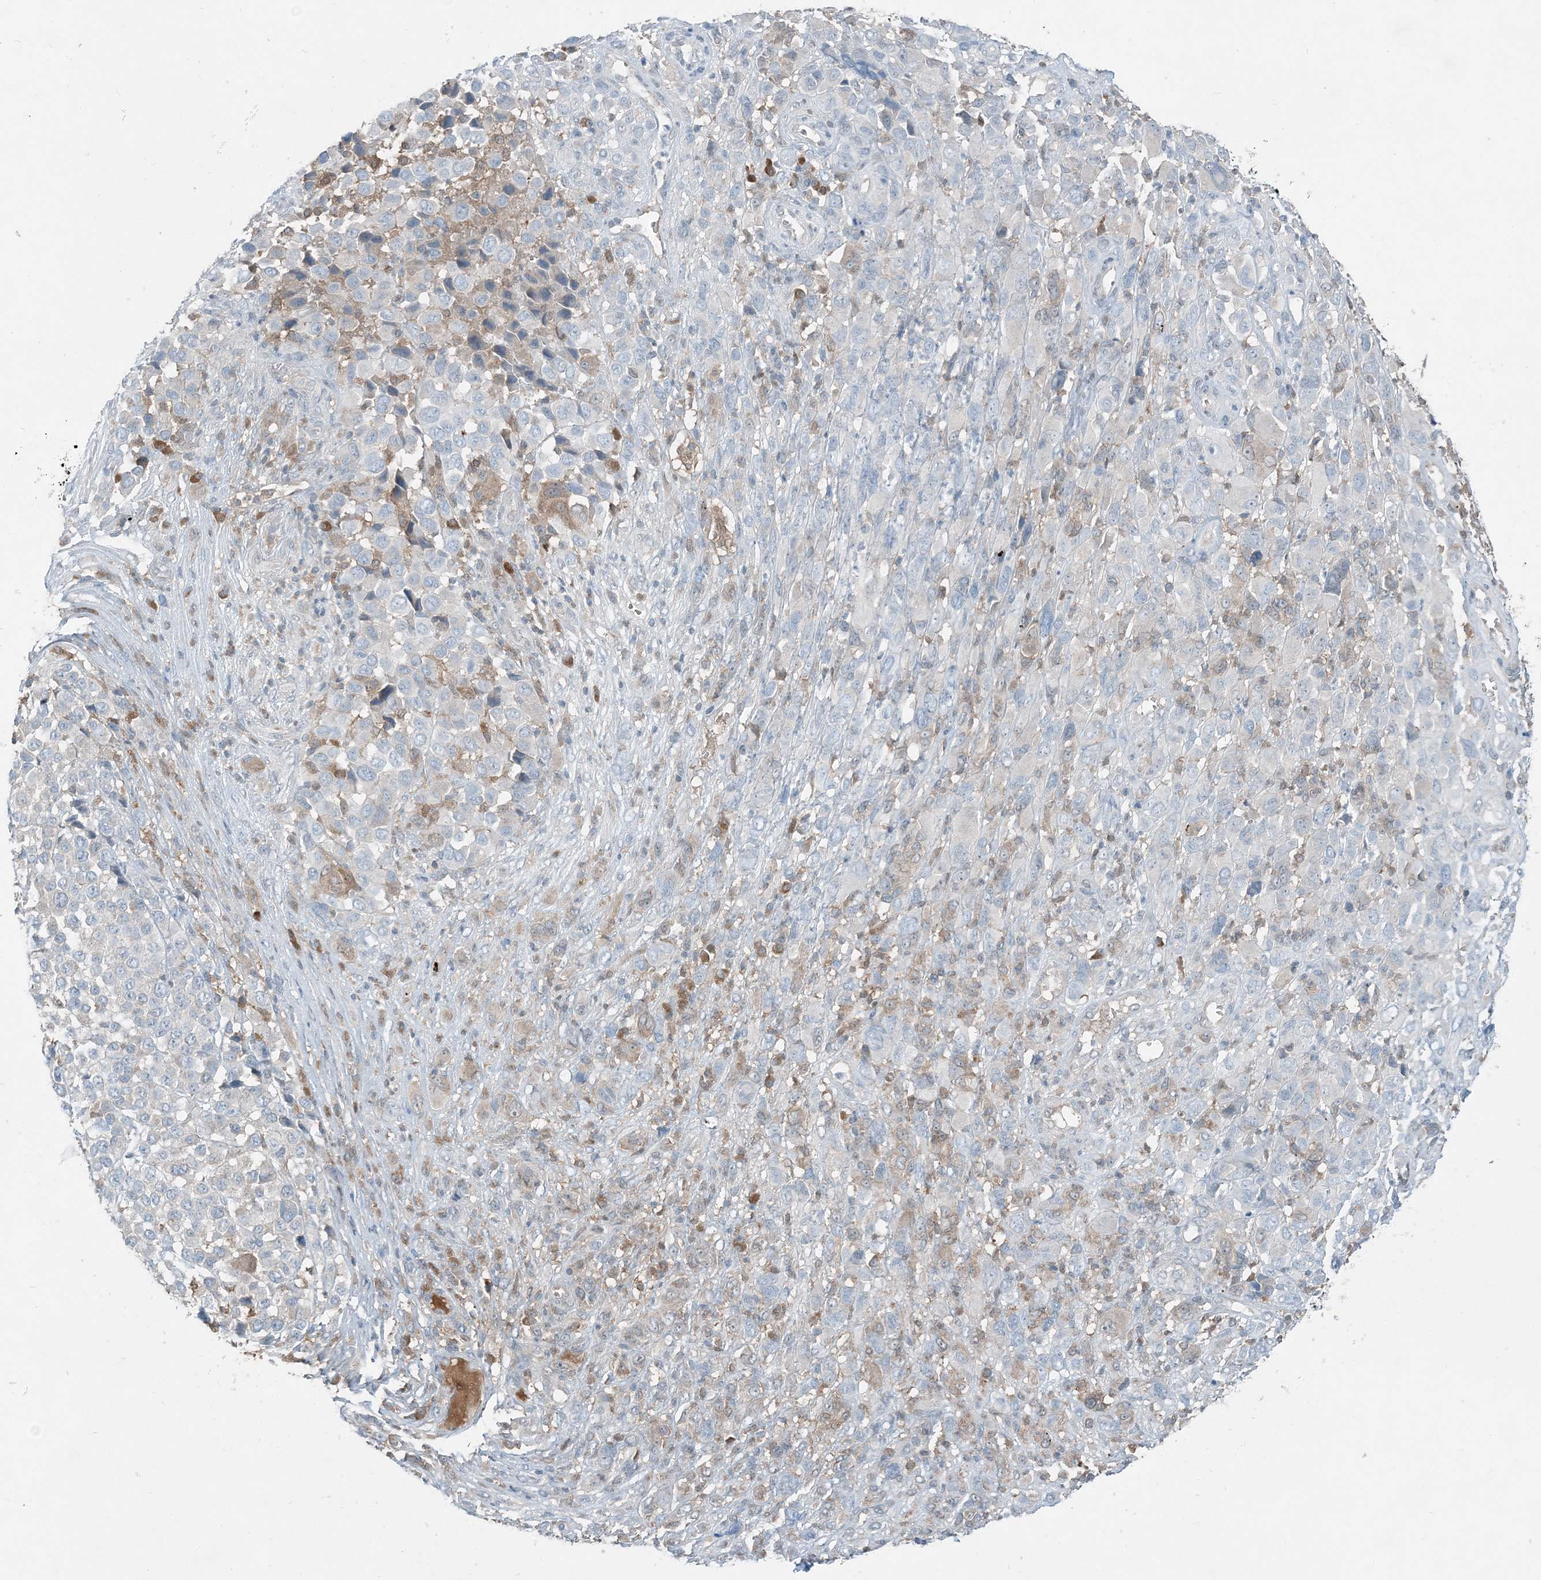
{"staining": {"intensity": "weak", "quantity": "<25%", "location": "cytoplasmic/membranous"}, "tissue": "melanoma", "cell_type": "Tumor cells", "image_type": "cancer", "snomed": [{"axis": "morphology", "description": "Malignant melanoma, NOS"}, {"axis": "topography", "description": "Skin of trunk"}], "caption": "This is an IHC image of human melanoma. There is no staining in tumor cells.", "gene": "ARMH1", "patient": {"sex": "male", "age": 71}}